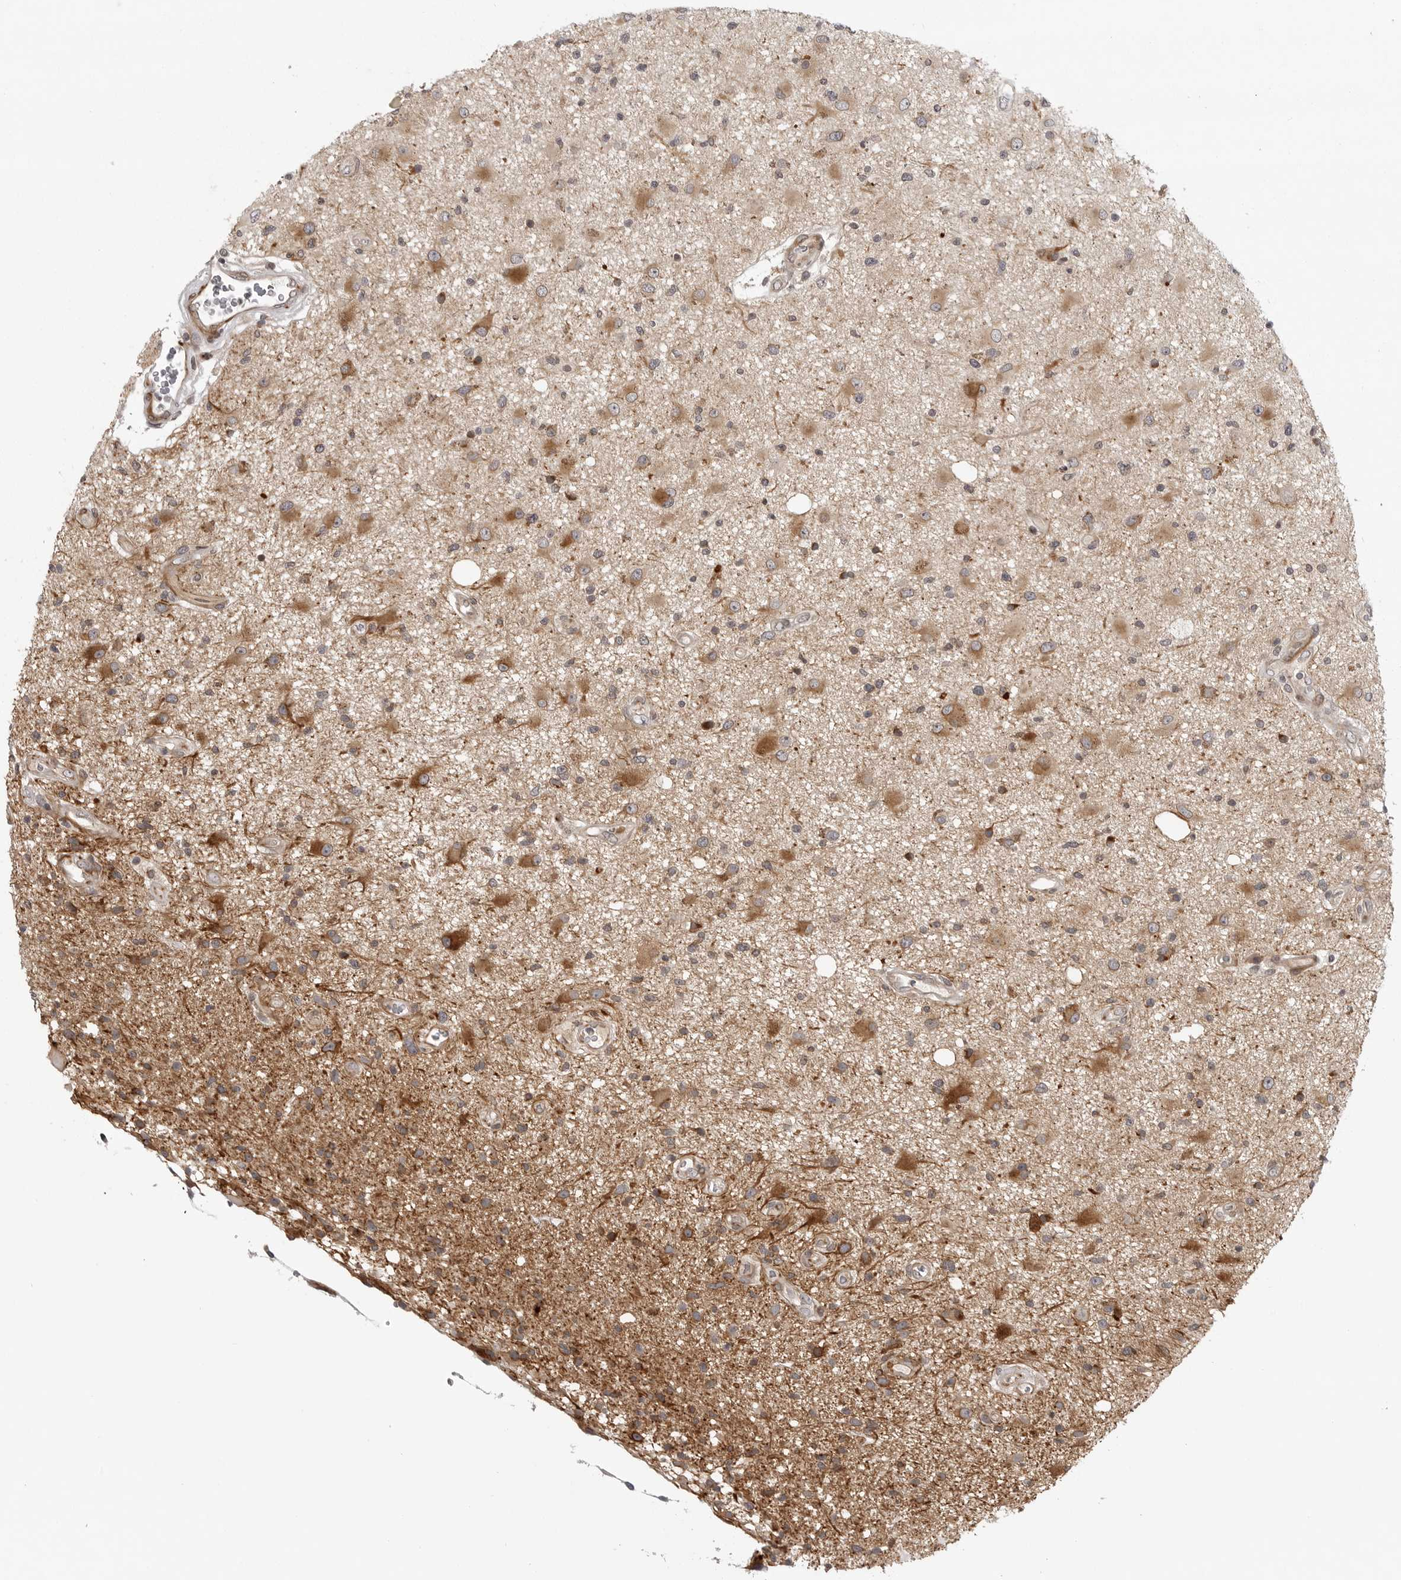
{"staining": {"intensity": "moderate", "quantity": "25%-75%", "location": "cytoplasmic/membranous"}, "tissue": "glioma", "cell_type": "Tumor cells", "image_type": "cancer", "snomed": [{"axis": "morphology", "description": "Glioma, malignant, High grade"}, {"axis": "topography", "description": "Brain"}], "caption": "Protein analysis of malignant glioma (high-grade) tissue shows moderate cytoplasmic/membranous expression in approximately 25%-75% of tumor cells. The protein of interest is stained brown, and the nuclei are stained in blue (DAB (3,3'-diaminobenzidine) IHC with brightfield microscopy, high magnification).", "gene": "CD300LD", "patient": {"sex": "male", "age": 33}}